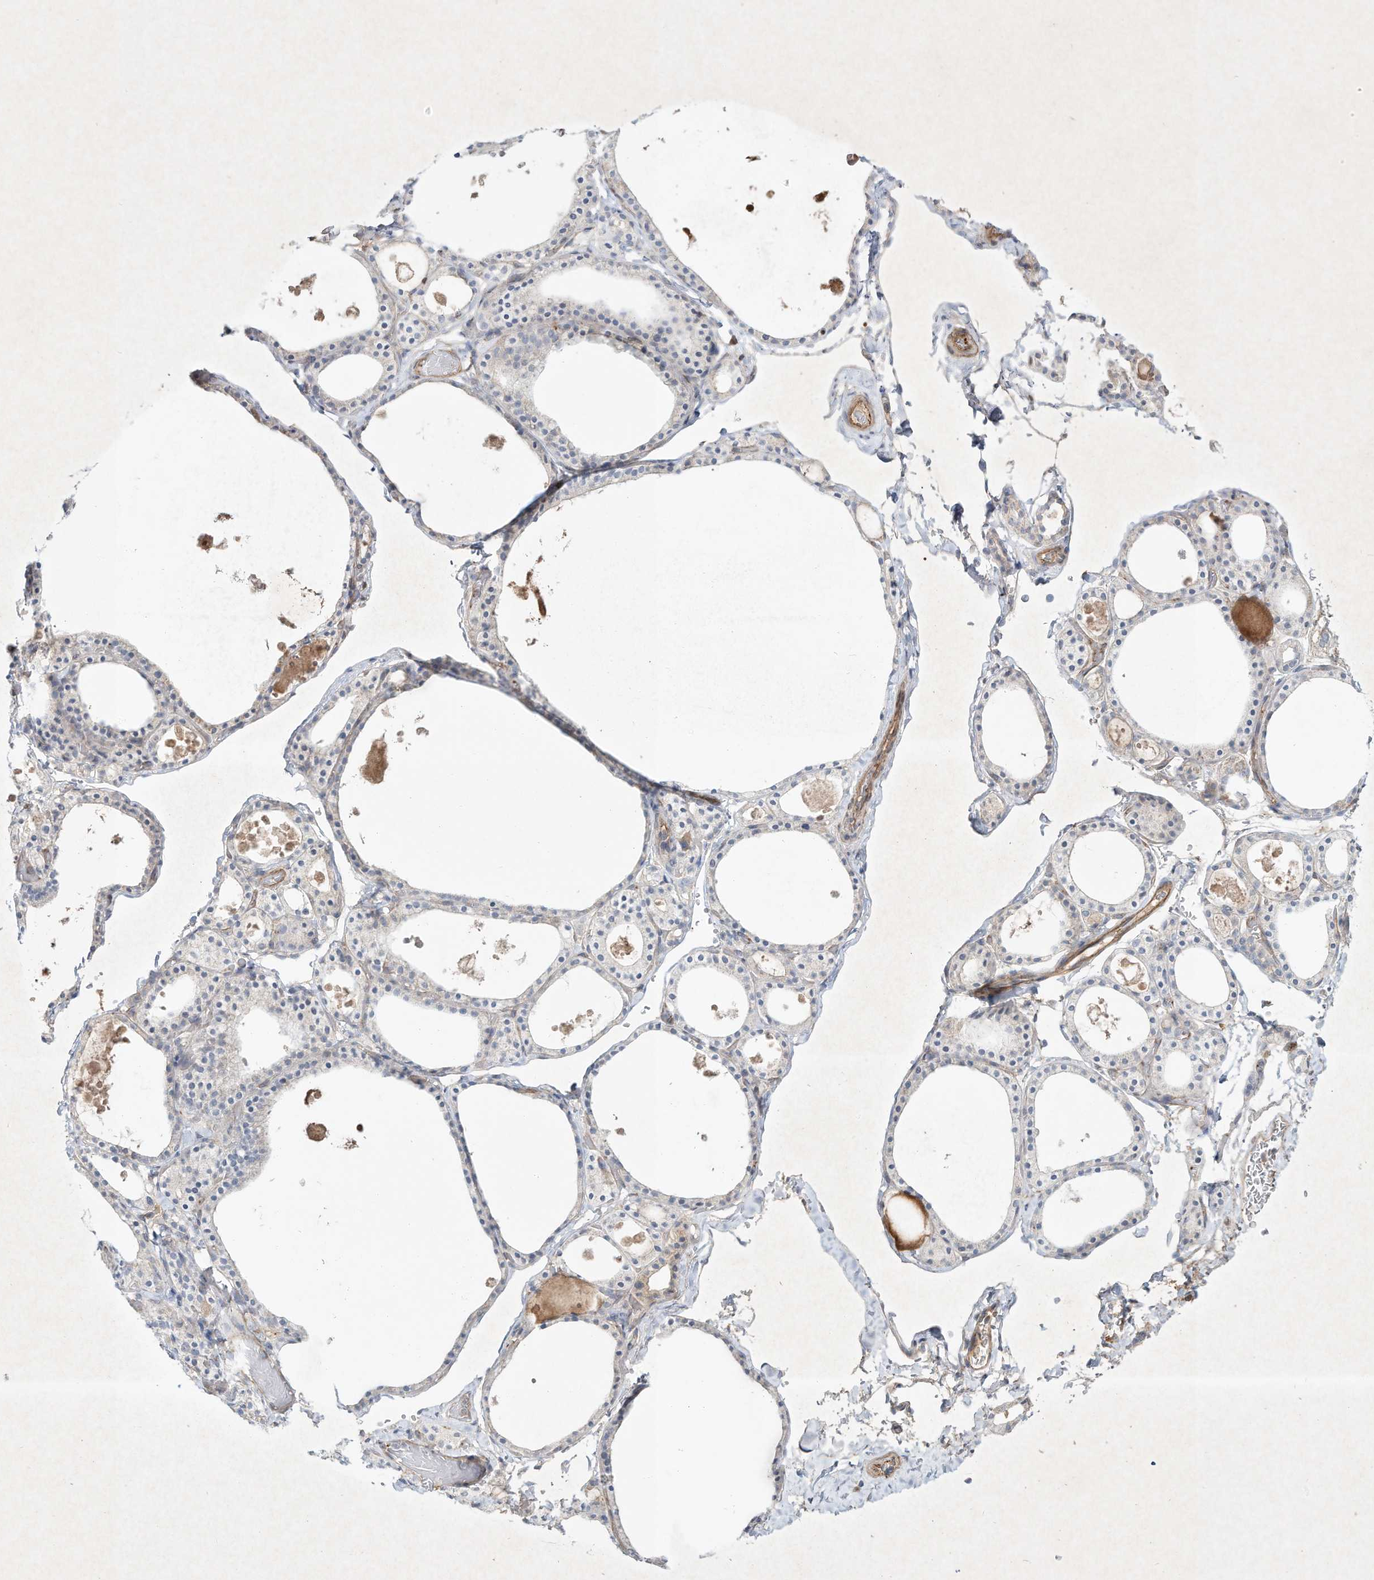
{"staining": {"intensity": "negative", "quantity": "none", "location": "none"}, "tissue": "thyroid gland", "cell_type": "Glandular cells", "image_type": "normal", "snomed": [{"axis": "morphology", "description": "Normal tissue, NOS"}, {"axis": "topography", "description": "Thyroid gland"}], "caption": "A photomicrograph of human thyroid gland is negative for staining in glandular cells. (Brightfield microscopy of DAB immunohistochemistry at high magnification).", "gene": "HTR5A", "patient": {"sex": "male", "age": 56}}